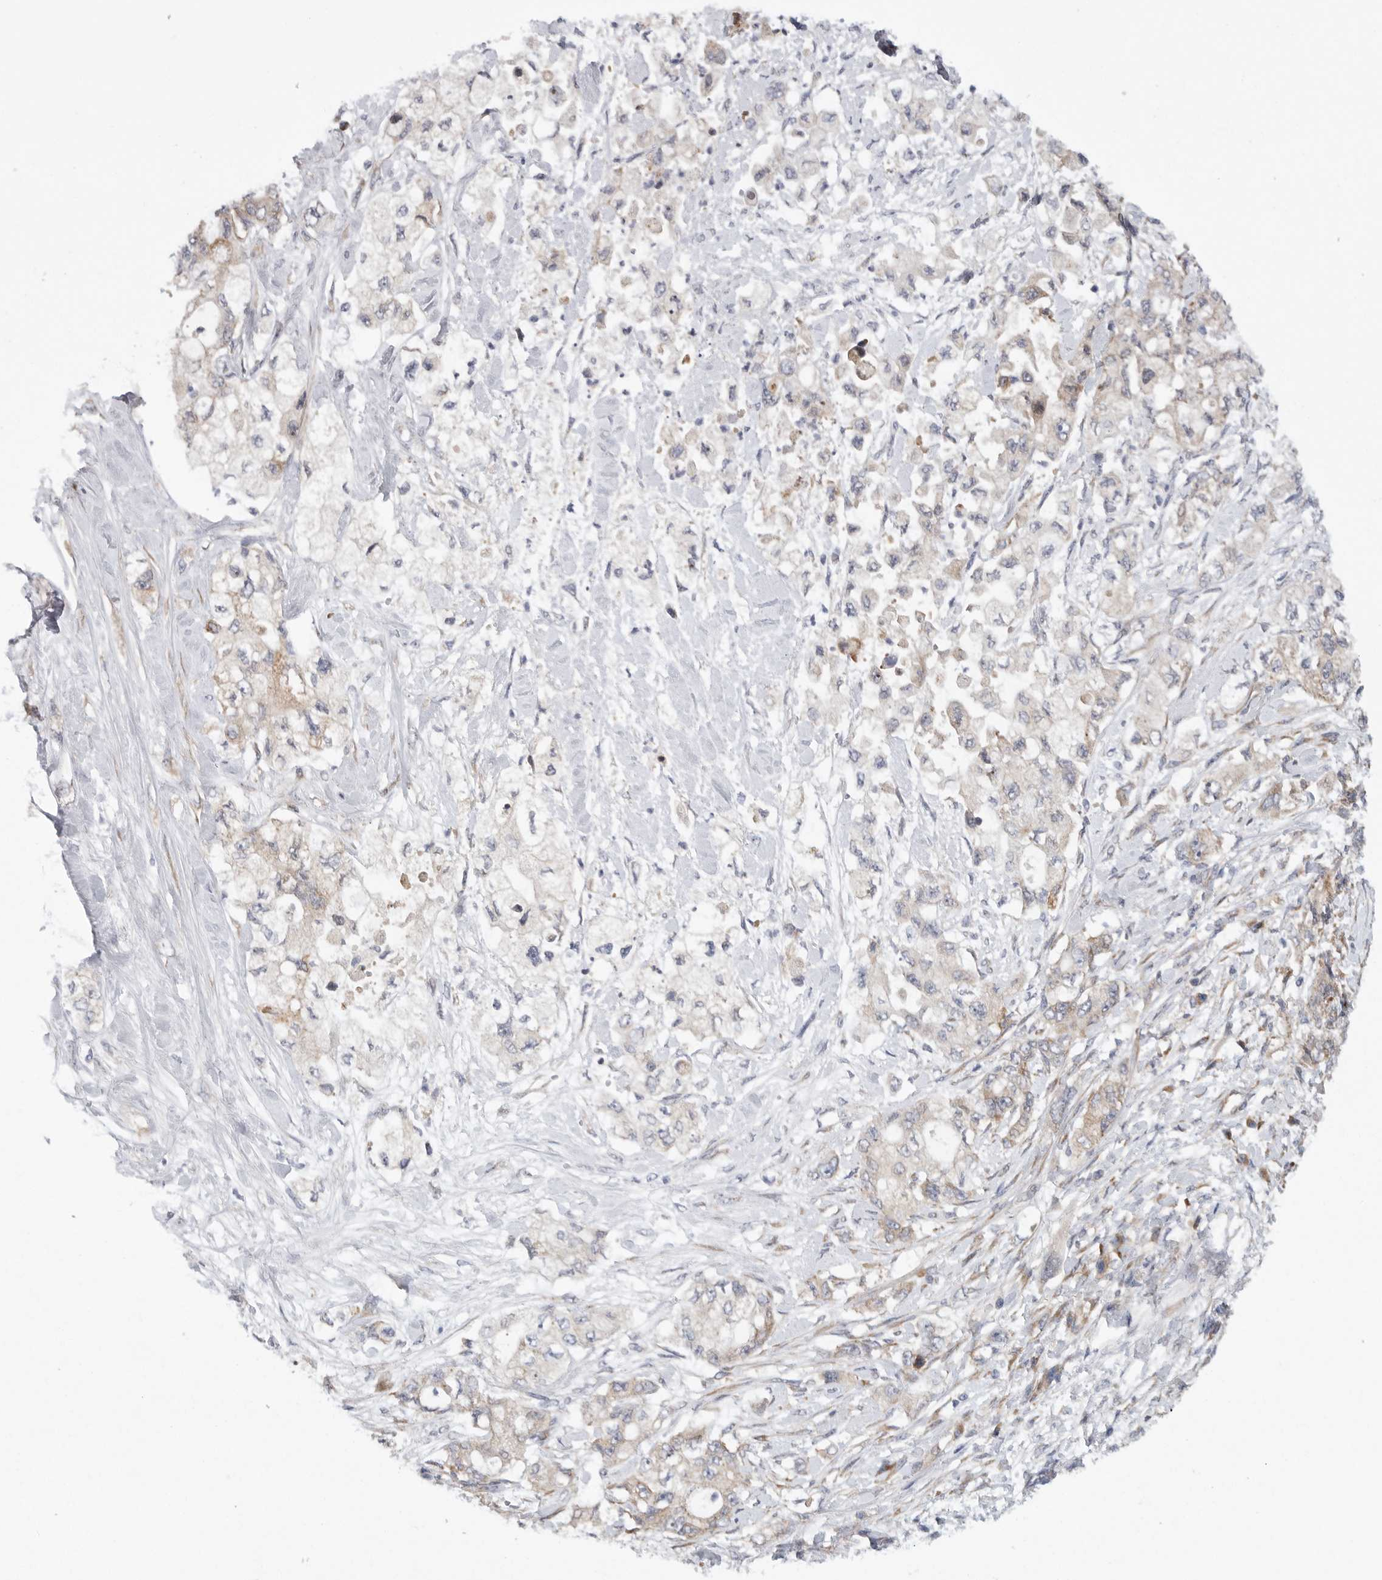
{"staining": {"intensity": "weak", "quantity": "<25%", "location": "cytoplasmic/membranous"}, "tissue": "pancreatic cancer", "cell_type": "Tumor cells", "image_type": "cancer", "snomed": [{"axis": "morphology", "description": "Adenocarcinoma, NOS"}, {"axis": "topography", "description": "Pancreas"}], "caption": "There is no significant positivity in tumor cells of pancreatic adenocarcinoma.", "gene": "FBXO43", "patient": {"sex": "female", "age": 73}}